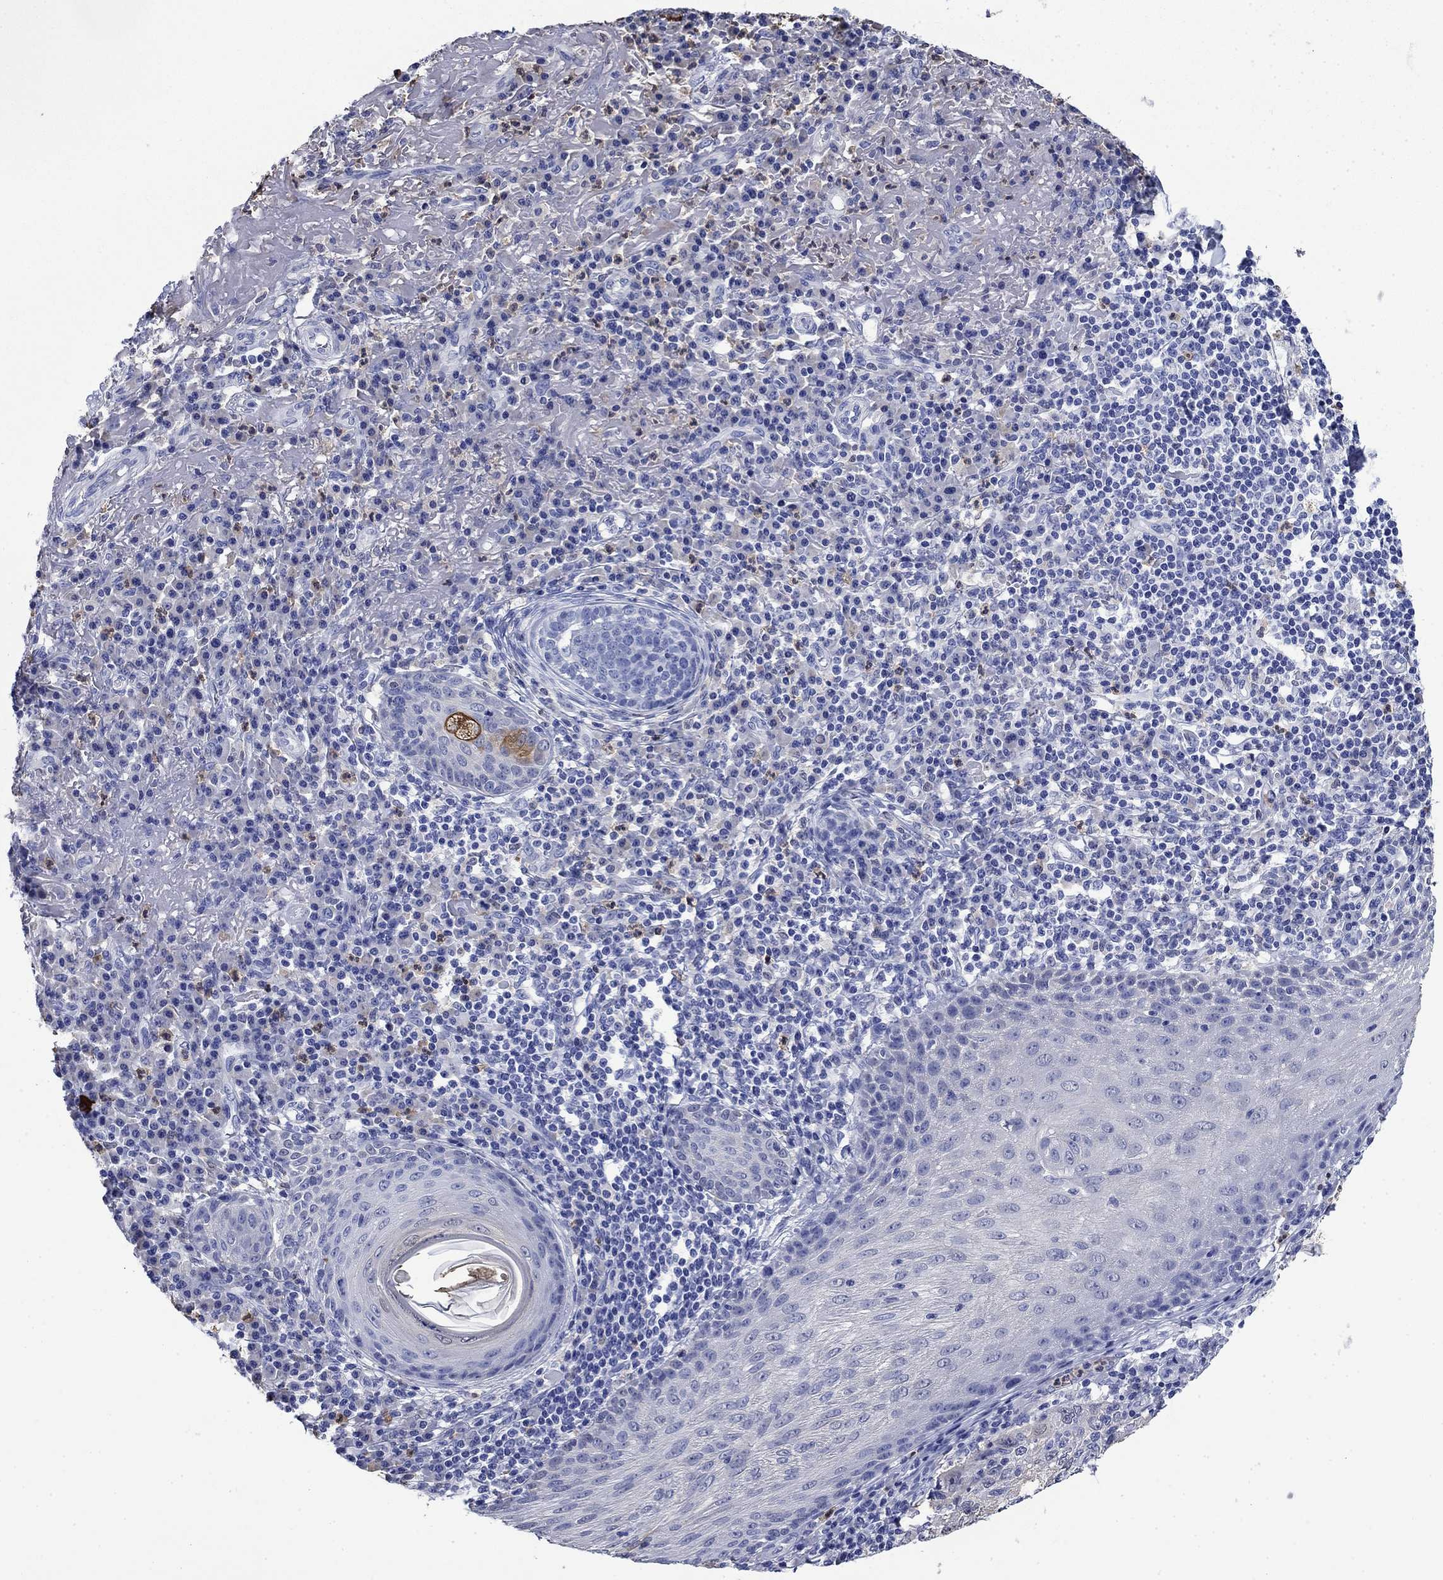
{"staining": {"intensity": "strong", "quantity": "<25%", "location": "cytoplasmic/membranous"}, "tissue": "skin cancer", "cell_type": "Tumor cells", "image_type": "cancer", "snomed": [{"axis": "morphology", "description": "Squamous cell carcinoma, NOS"}, {"axis": "topography", "description": "Skin"}], "caption": "Tumor cells demonstrate strong cytoplasmic/membranous positivity in about <25% of cells in skin cancer.", "gene": "TFR2", "patient": {"sex": "male", "age": 92}}